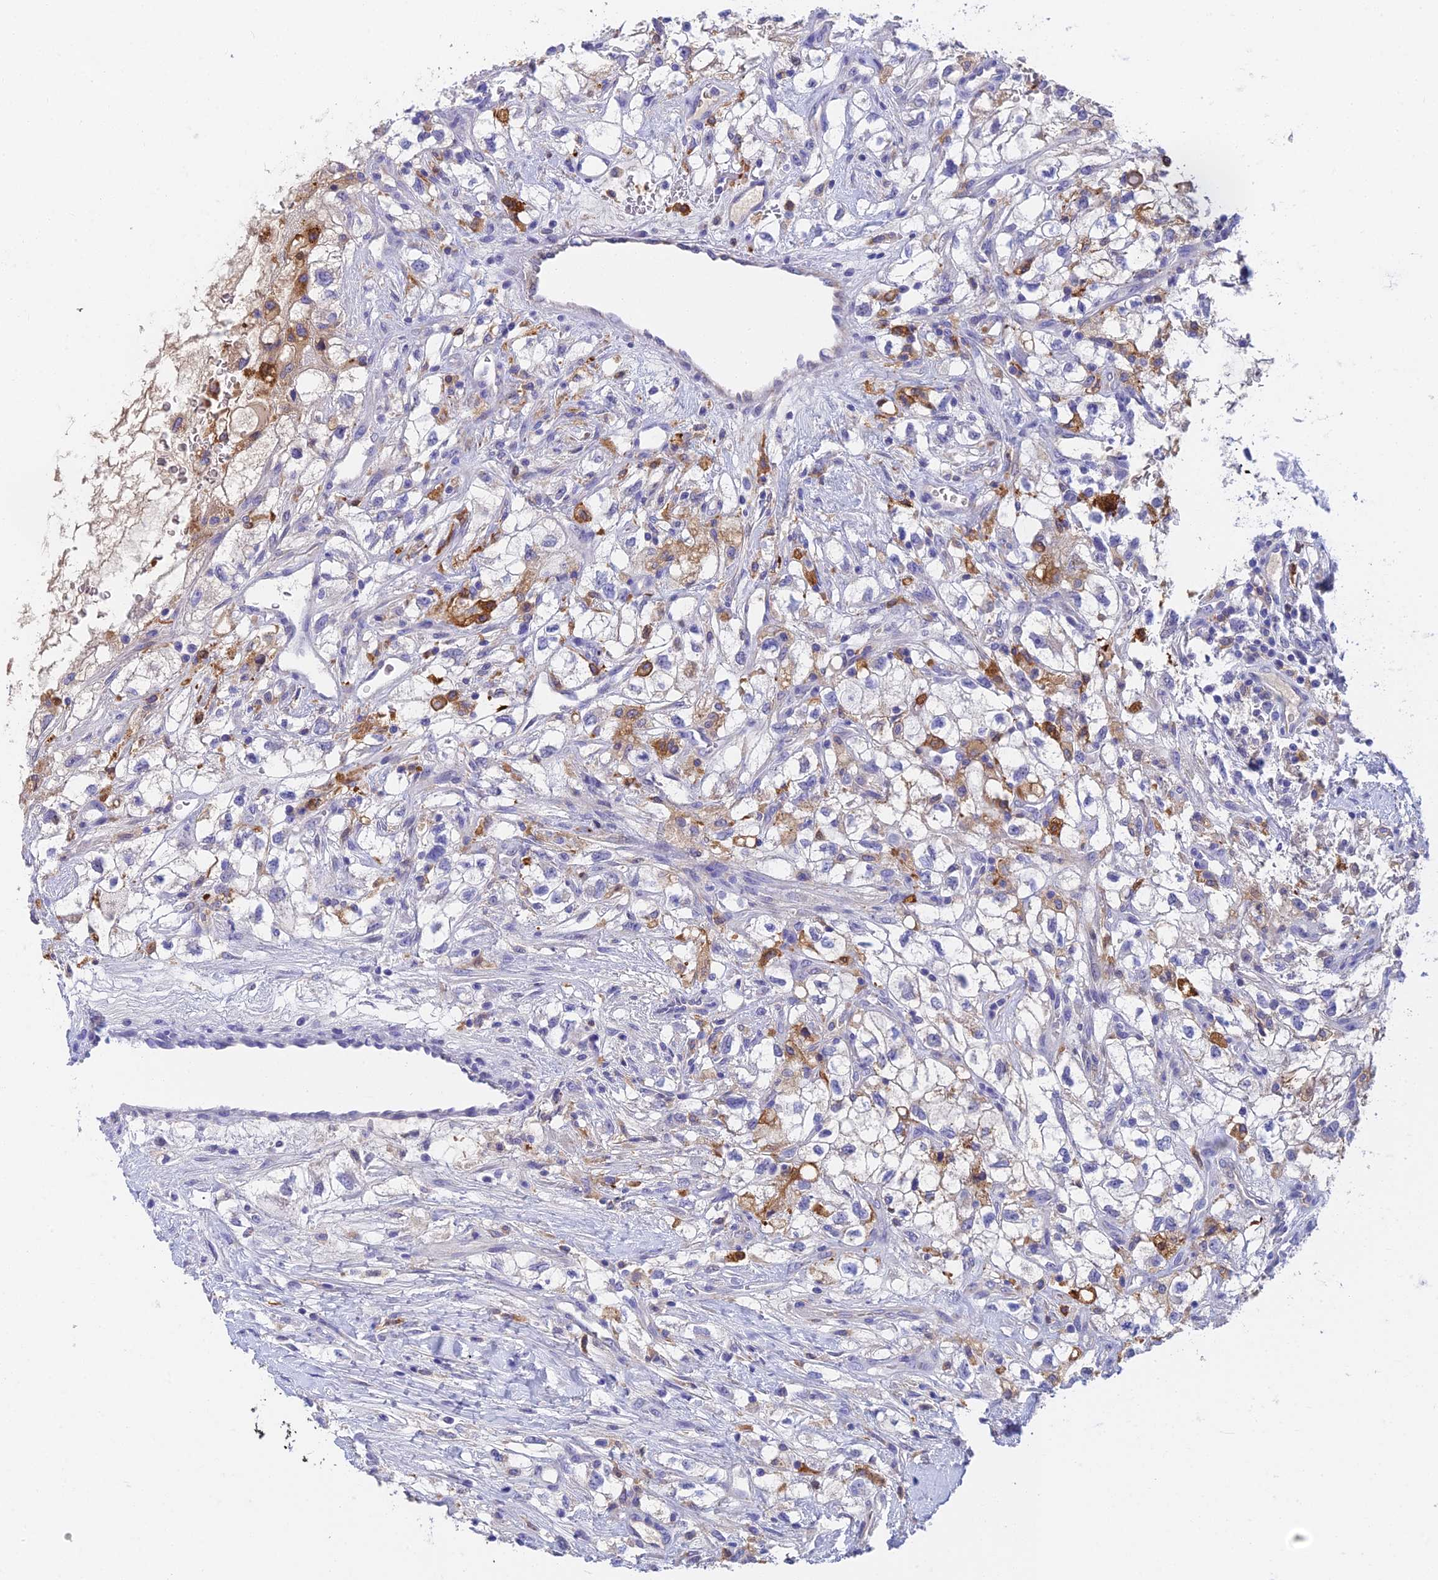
{"staining": {"intensity": "moderate", "quantity": "<25%", "location": "cytoplasmic/membranous"}, "tissue": "renal cancer", "cell_type": "Tumor cells", "image_type": "cancer", "snomed": [{"axis": "morphology", "description": "Adenocarcinoma, NOS"}, {"axis": "topography", "description": "Kidney"}], "caption": "Renal cancer (adenocarcinoma) stained for a protein exhibits moderate cytoplasmic/membranous positivity in tumor cells. Nuclei are stained in blue.", "gene": "ADAMTS13", "patient": {"sex": "male", "age": 59}}